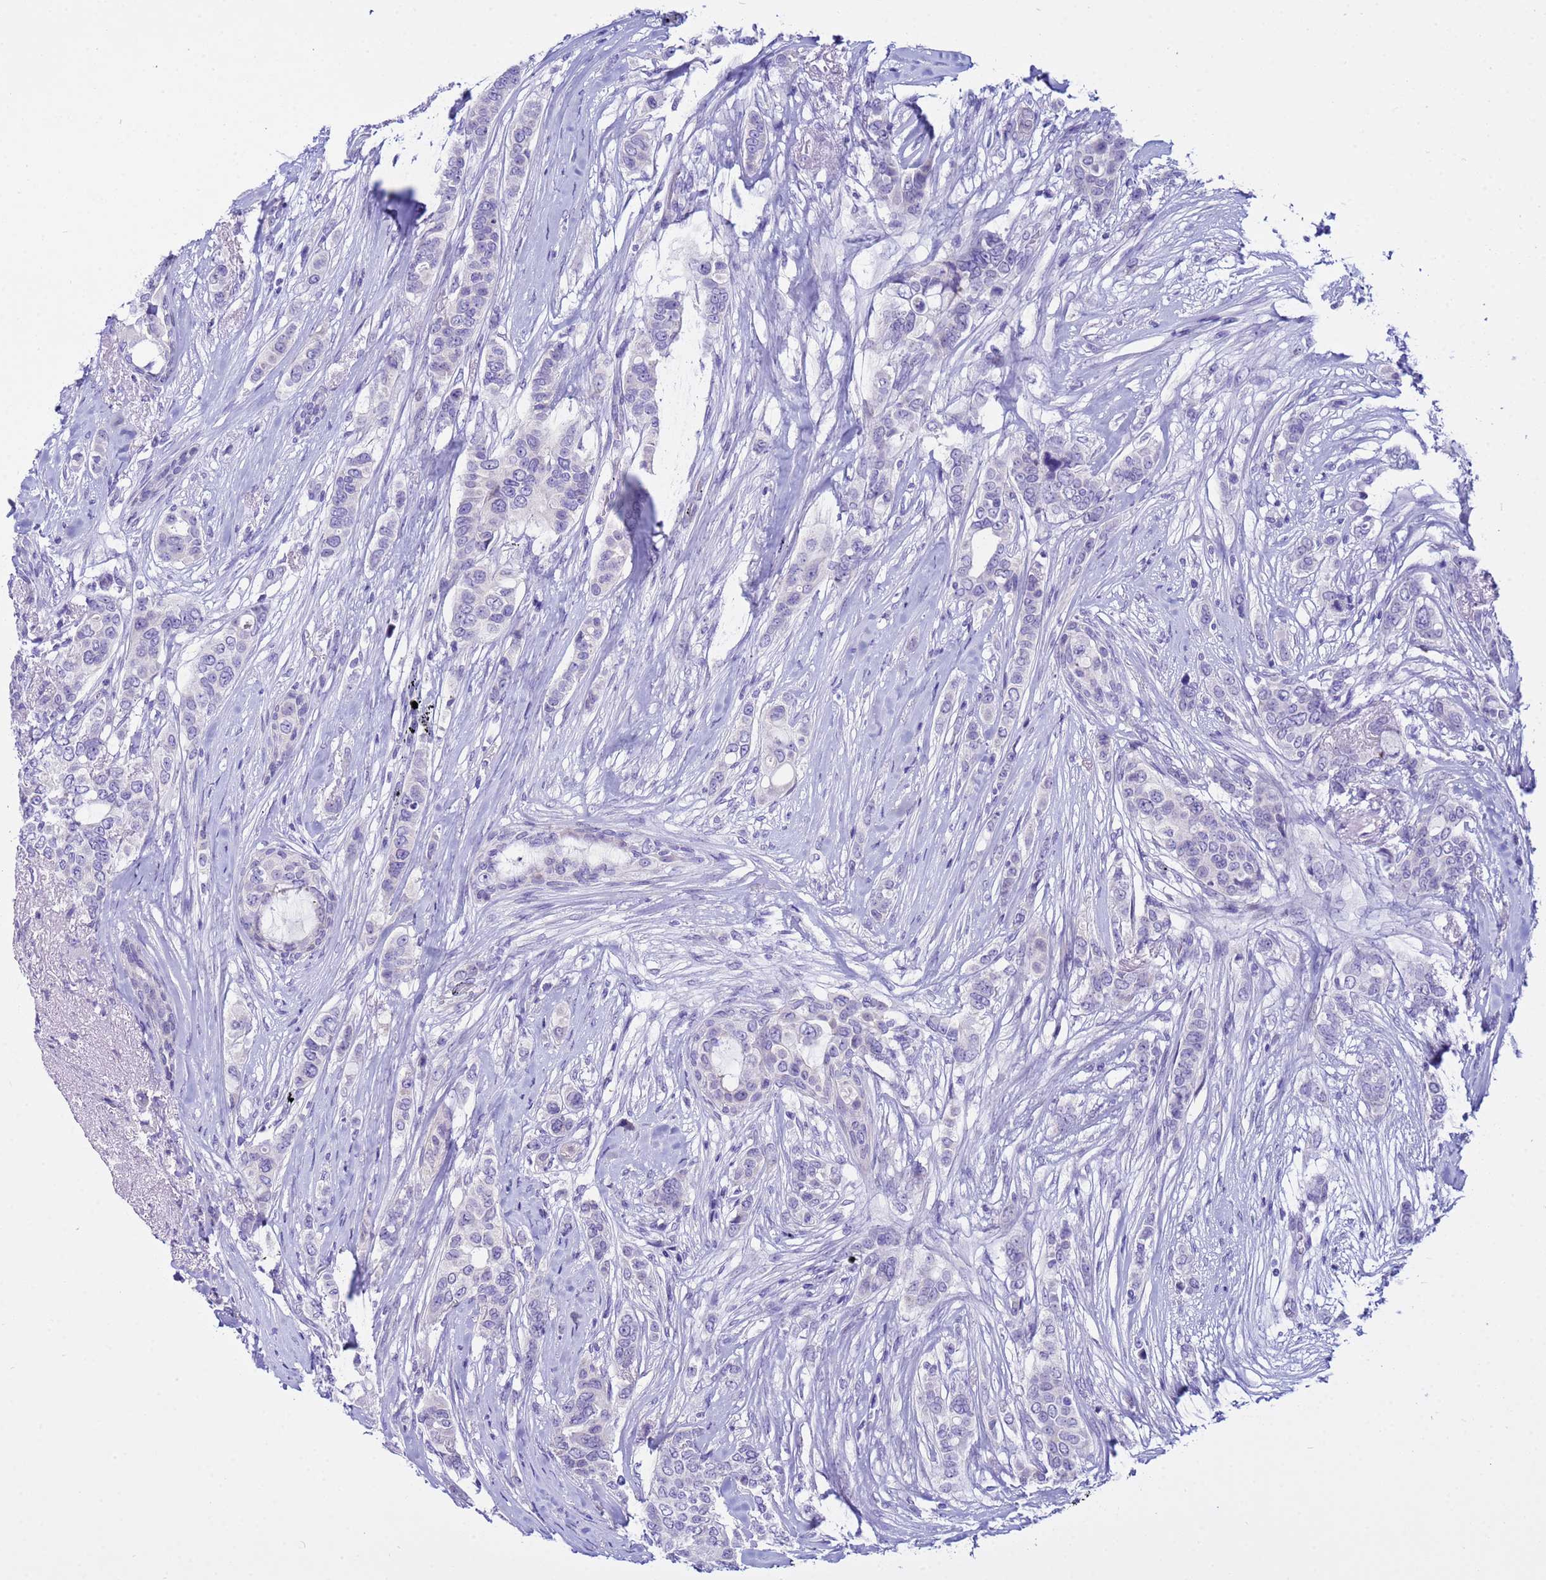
{"staining": {"intensity": "negative", "quantity": "none", "location": "none"}, "tissue": "breast cancer", "cell_type": "Tumor cells", "image_type": "cancer", "snomed": [{"axis": "morphology", "description": "Lobular carcinoma"}, {"axis": "topography", "description": "Breast"}], "caption": "Human breast cancer (lobular carcinoma) stained for a protein using immunohistochemistry exhibits no expression in tumor cells.", "gene": "IGSF11", "patient": {"sex": "female", "age": 51}}